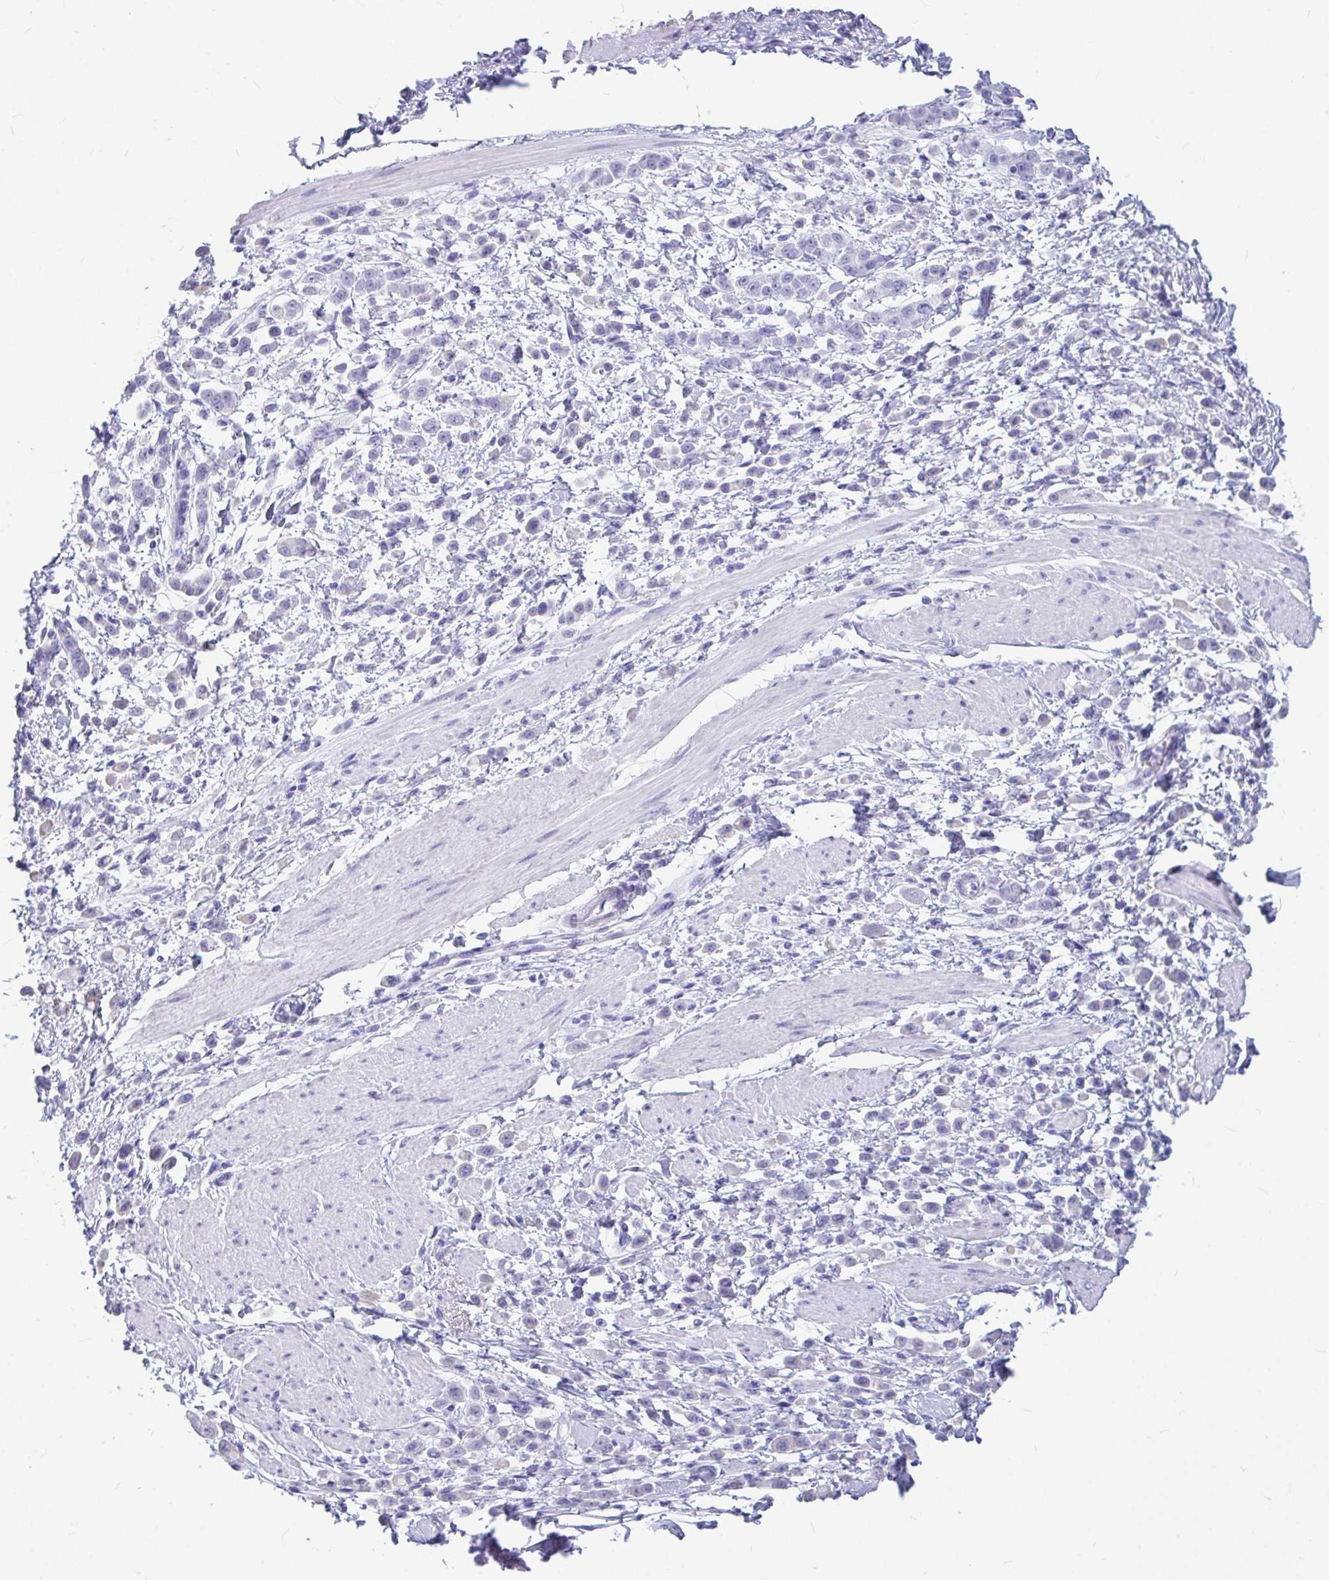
{"staining": {"intensity": "negative", "quantity": "none", "location": "none"}, "tissue": "pancreatic cancer", "cell_type": "Tumor cells", "image_type": "cancer", "snomed": [{"axis": "morphology", "description": "Normal tissue, NOS"}, {"axis": "morphology", "description": "Adenocarcinoma, NOS"}, {"axis": "topography", "description": "Pancreas"}], "caption": "Protein analysis of pancreatic cancer demonstrates no significant expression in tumor cells. (DAB immunohistochemistry, high magnification).", "gene": "OR5J2", "patient": {"sex": "female", "age": 64}}